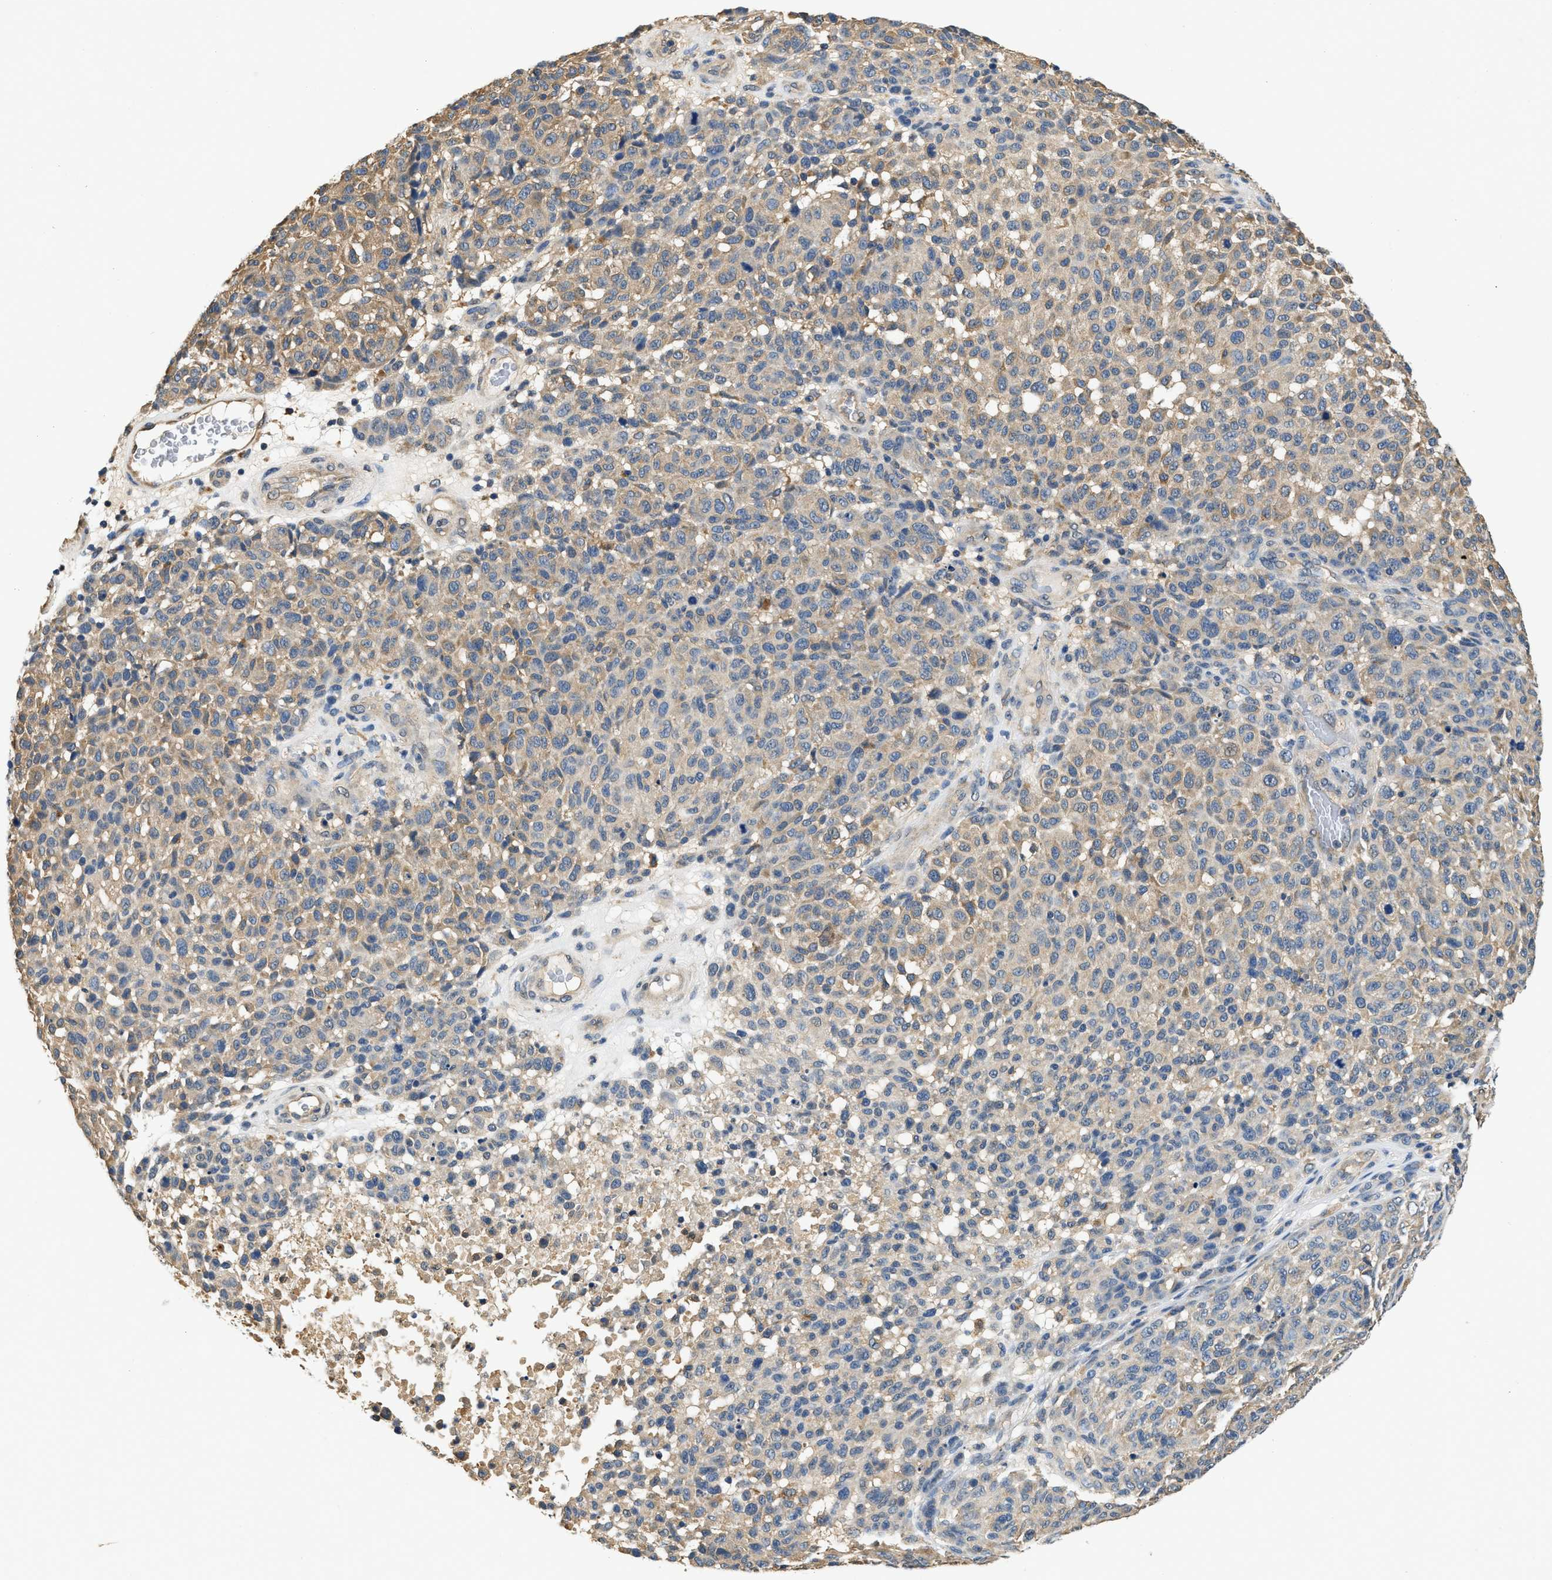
{"staining": {"intensity": "weak", "quantity": ">75%", "location": "cytoplasmic/membranous"}, "tissue": "melanoma", "cell_type": "Tumor cells", "image_type": "cancer", "snomed": [{"axis": "morphology", "description": "Malignant melanoma, NOS"}, {"axis": "topography", "description": "Skin"}], "caption": "The photomicrograph demonstrates a brown stain indicating the presence of a protein in the cytoplasmic/membranous of tumor cells in melanoma.", "gene": "BCL7C", "patient": {"sex": "male", "age": 59}}